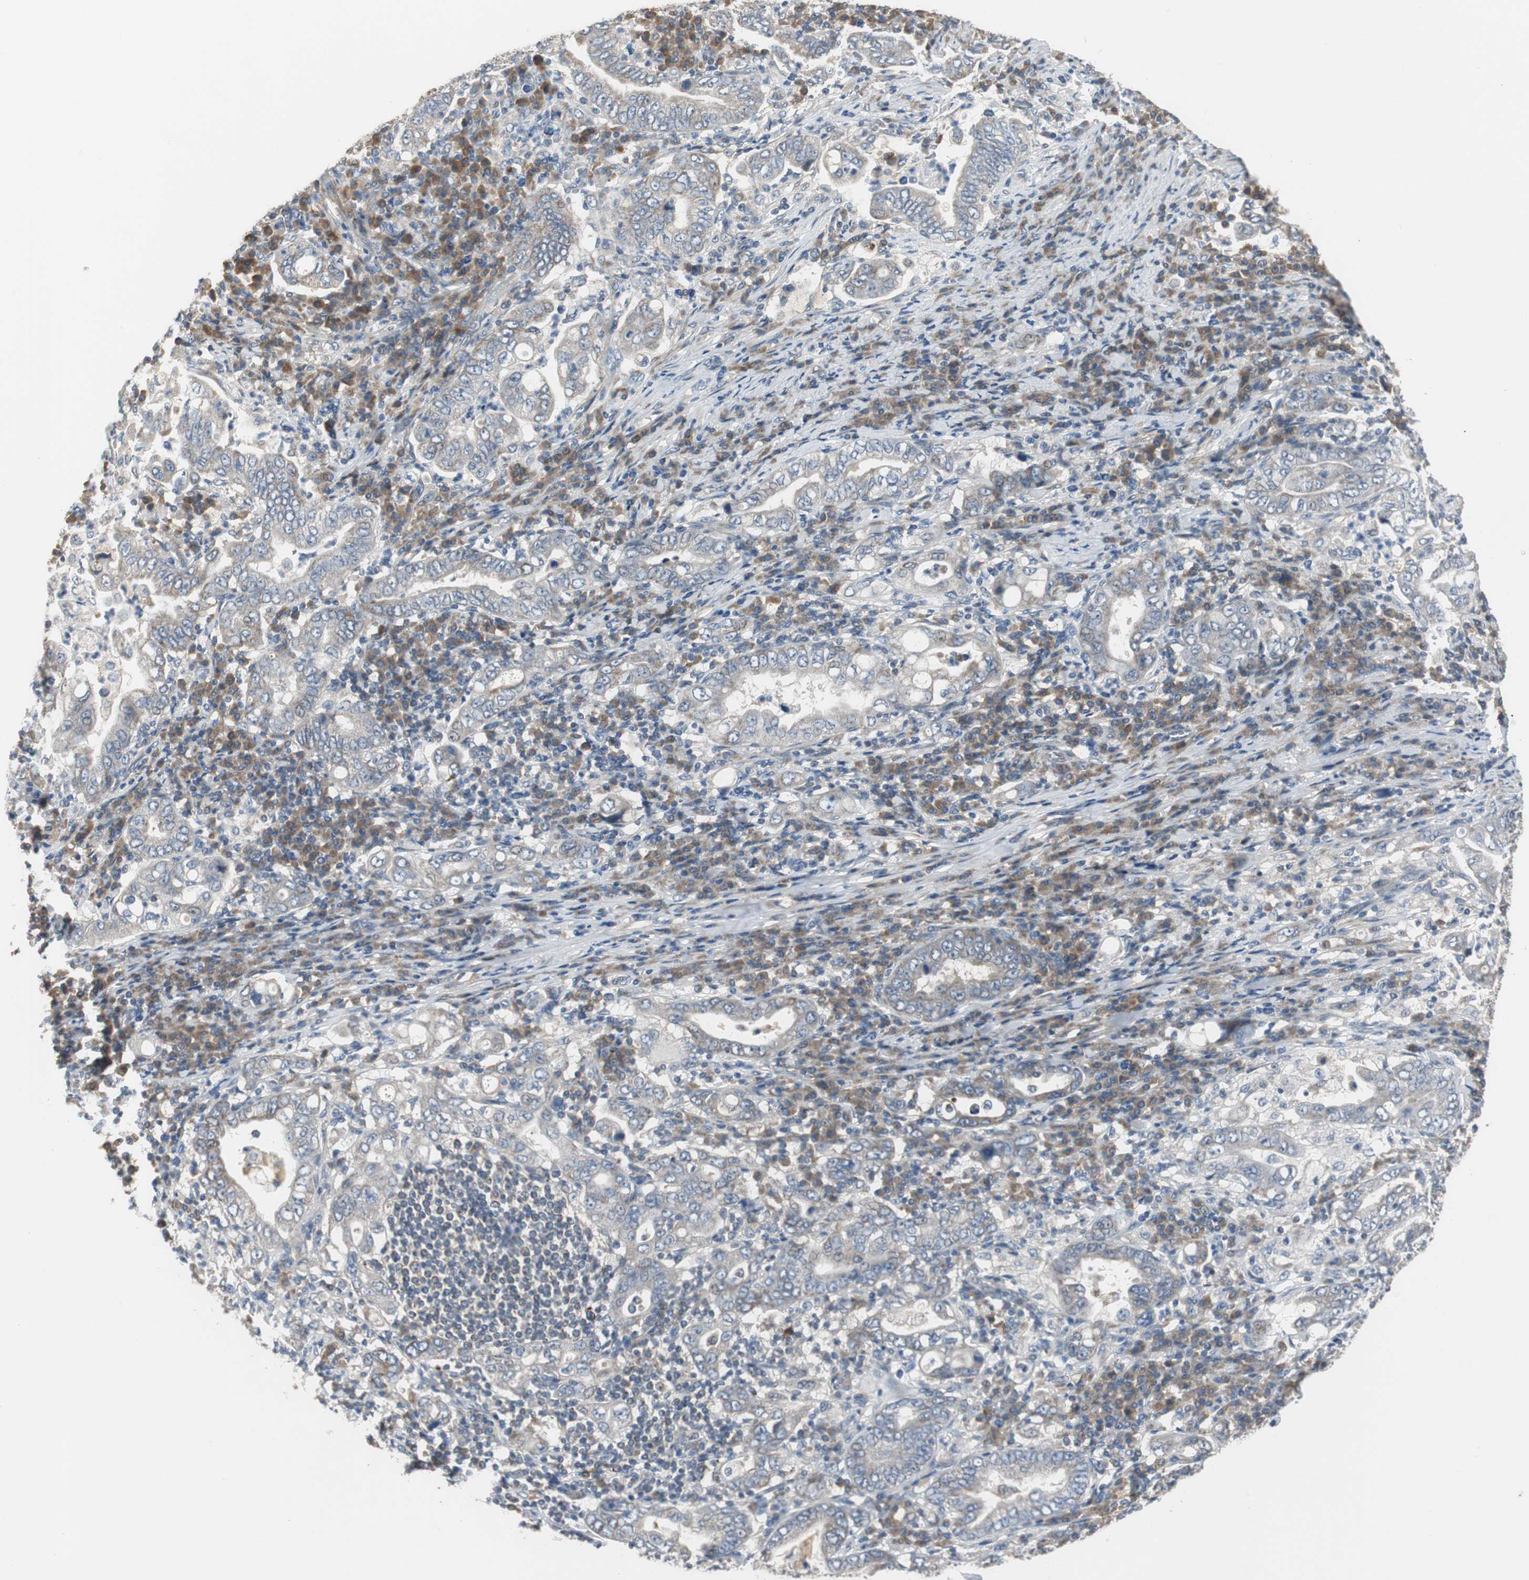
{"staining": {"intensity": "weak", "quantity": ">75%", "location": "cytoplasmic/membranous"}, "tissue": "stomach cancer", "cell_type": "Tumor cells", "image_type": "cancer", "snomed": [{"axis": "morphology", "description": "Normal tissue, NOS"}, {"axis": "morphology", "description": "Adenocarcinoma, NOS"}, {"axis": "topography", "description": "Esophagus"}, {"axis": "topography", "description": "Stomach, upper"}, {"axis": "topography", "description": "Peripheral nerve tissue"}], "caption": "An immunohistochemistry (IHC) photomicrograph of neoplastic tissue is shown. Protein staining in brown highlights weak cytoplasmic/membranous positivity in adenocarcinoma (stomach) within tumor cells. Using DAB (3,3'-diaminobenzidine) (brown) and hematoxylin (blue) stains, captured at high magnification using brightfield microscopy.", "gene": "MYT1", "patient": {"sex": "male", "age": 62}}